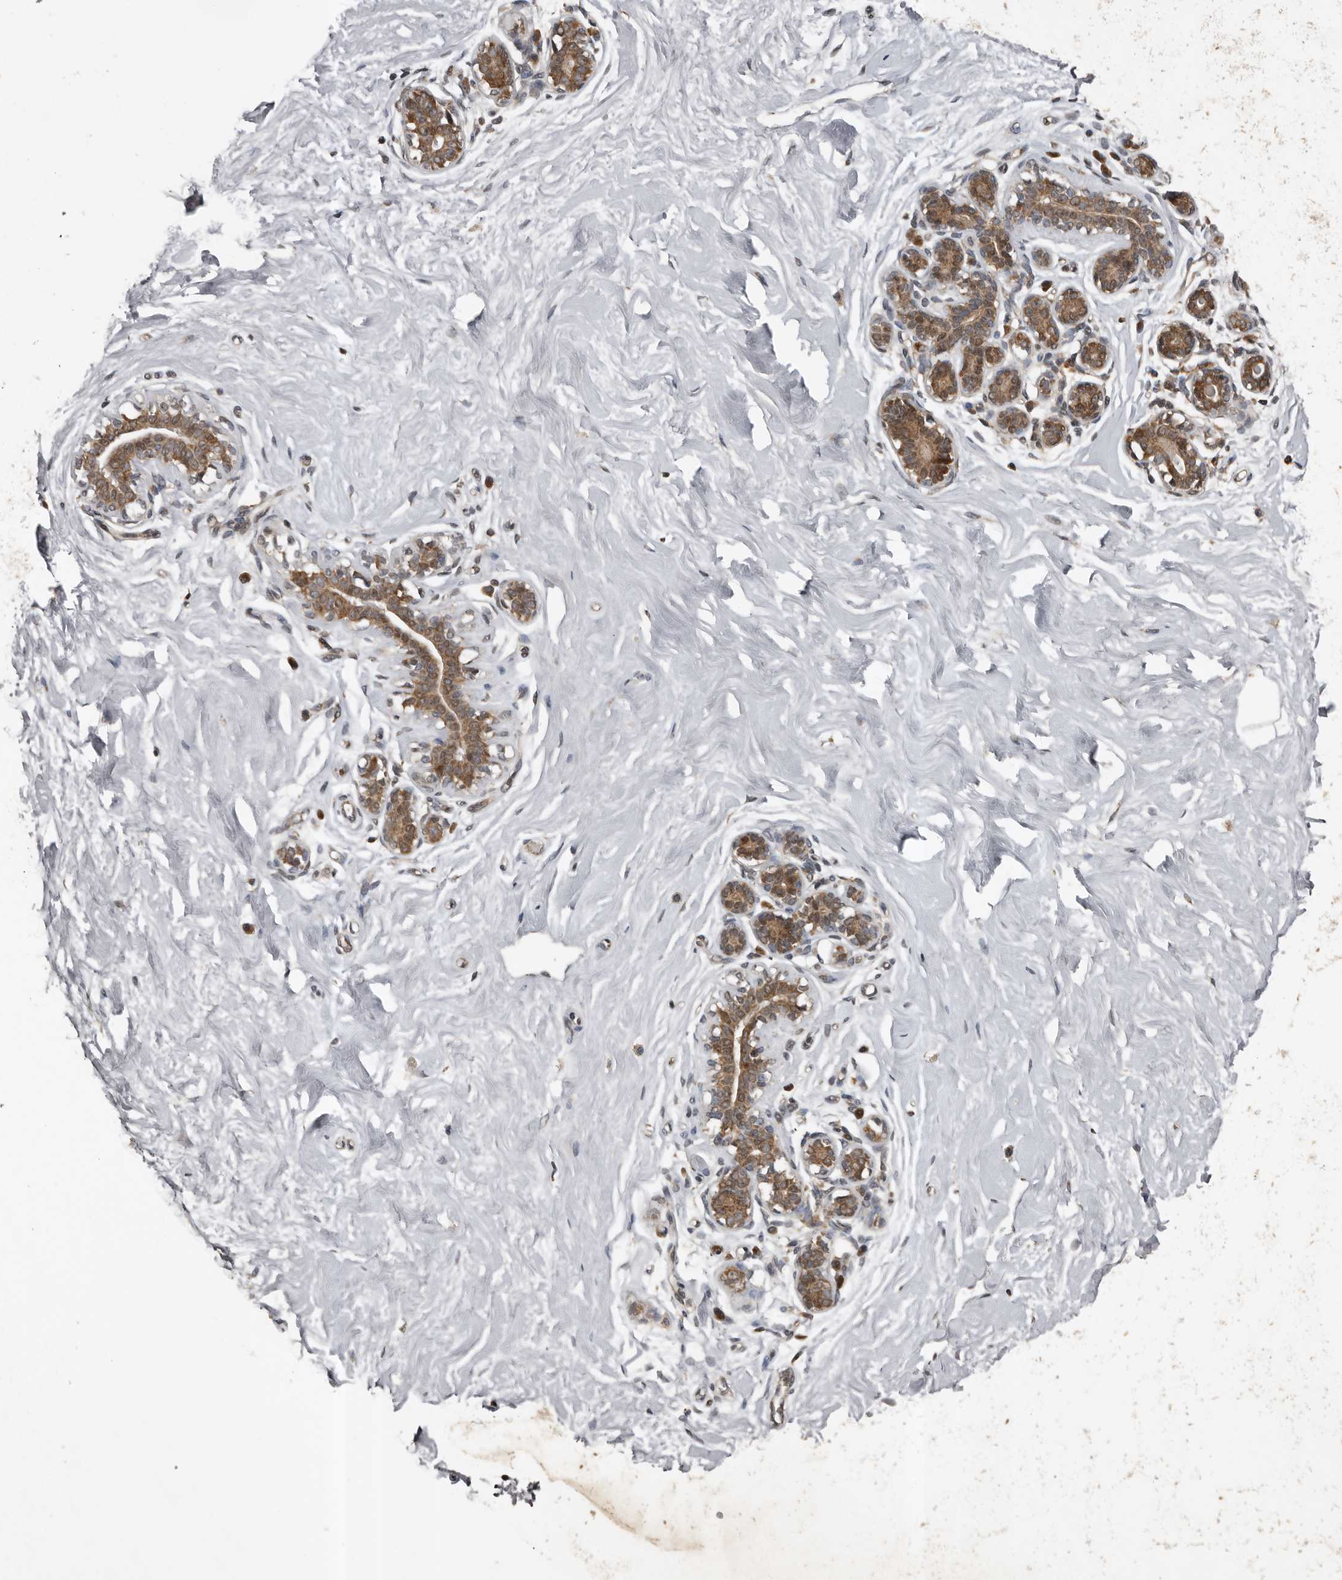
{"staining": {"intensity": "negative", "quantity": "none", "location": "none"}, "tissue": "breast", "cell_type": "Adipocytes", "image_type": "normal", "snomed": [{"axis": "morphology", "description": "Normal tissue, NOS"}, {"axis": "morphology", "description": "Adenoma, NOS"}, {"axis": "topography", "description": "Breast"}], "caption": "Adipocytes show no significant protein expression in unremarkable breast.", "gene": "CCDC190", "patient": {"sex": "female", "age": 23}}